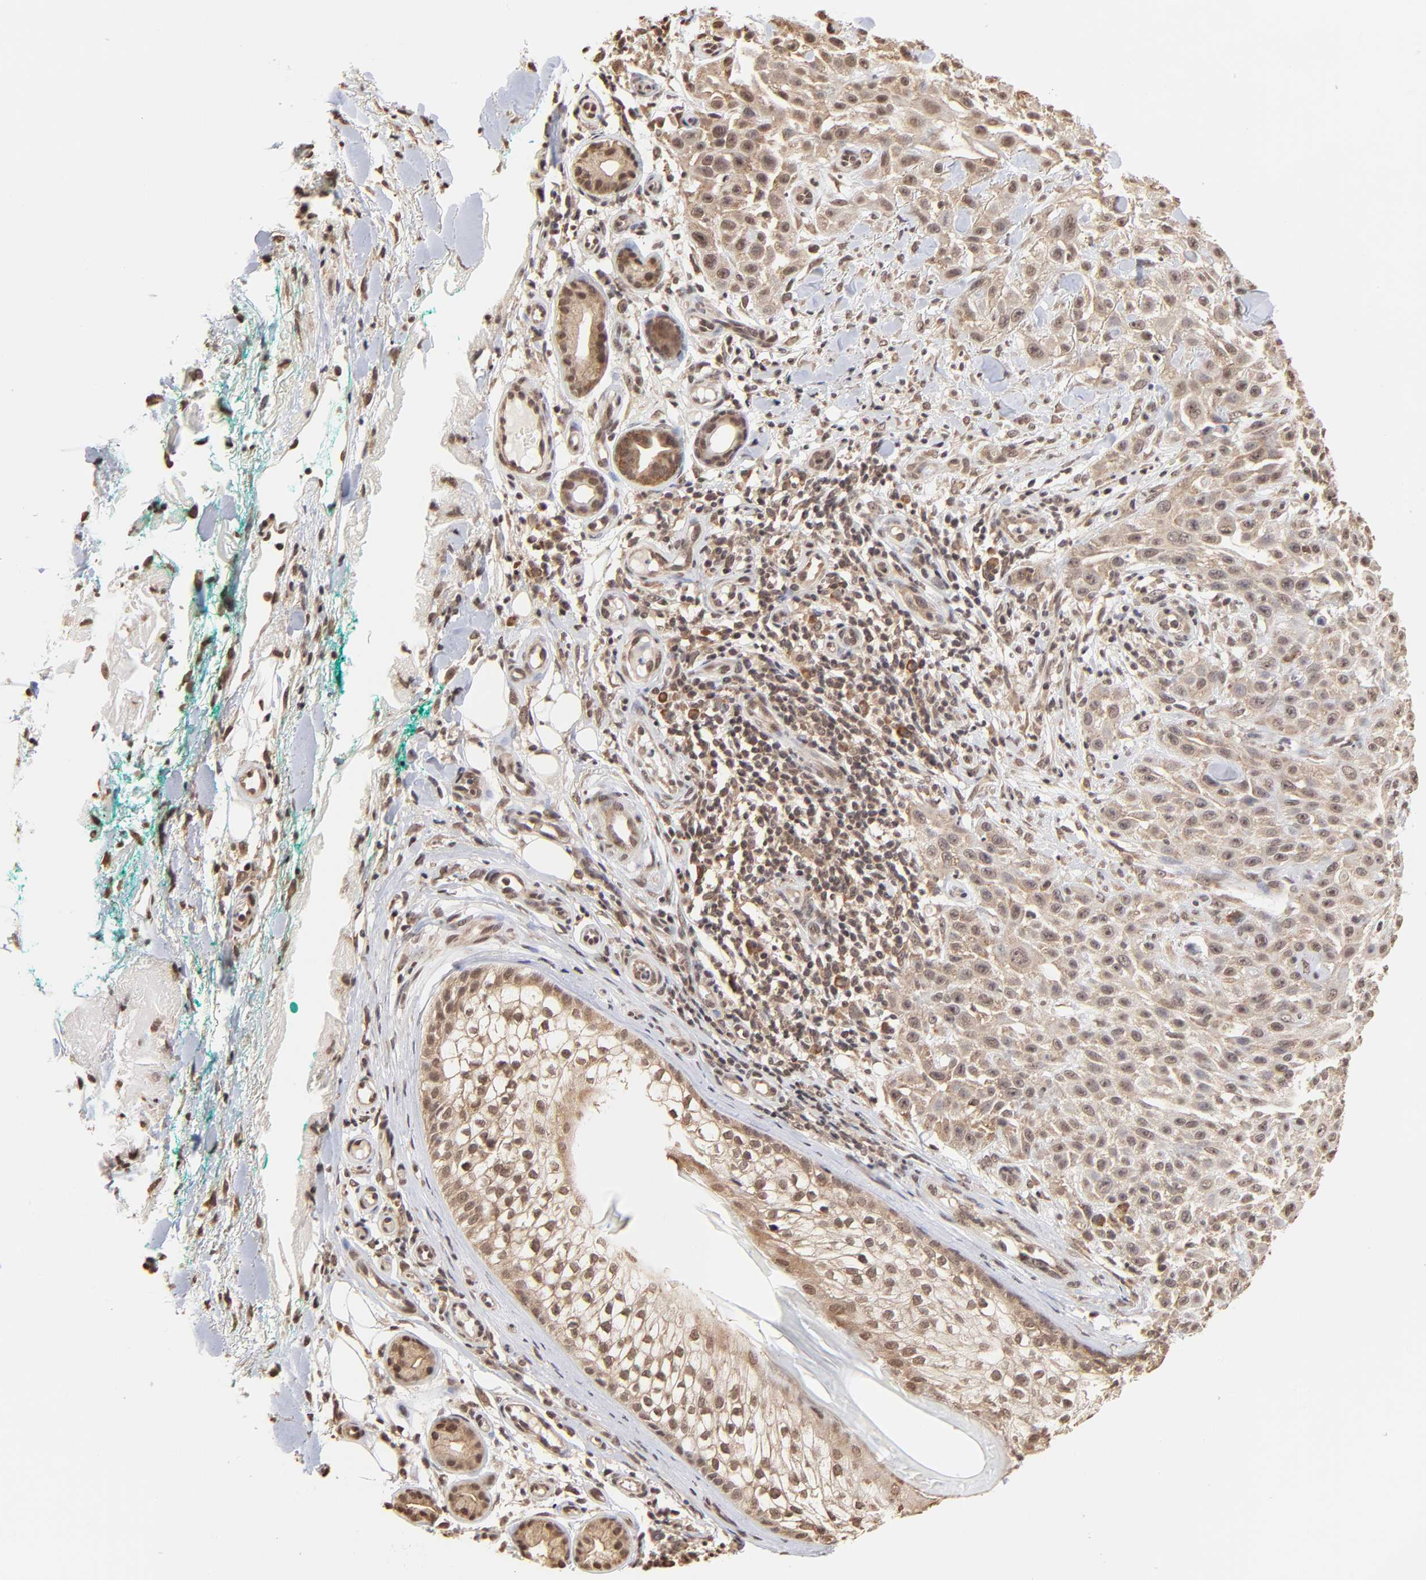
{"staining": {"intensity": "weak", "quantity": "25%-75%", "location": "cytoplasmic/membranous,nuclear"}, "tissue": "skin cancer", "cell_type": "Tumor cells", "image_type": "cancer", "snomed": [{"axis": "morphology", "description": "Squamous cell carcinoma, NOS"}, {"axis": "topography", "description": "Skin"}], "caption": "Protein expression by immunohistochemistry displays weak cytoplasmic/membranous and nuclear staining in approximately 25%-75% of tumor cells in squamous cell carcinoma (skin).", "gene": "BRPF1", "patient": {"sex": "female", "age": 42}}